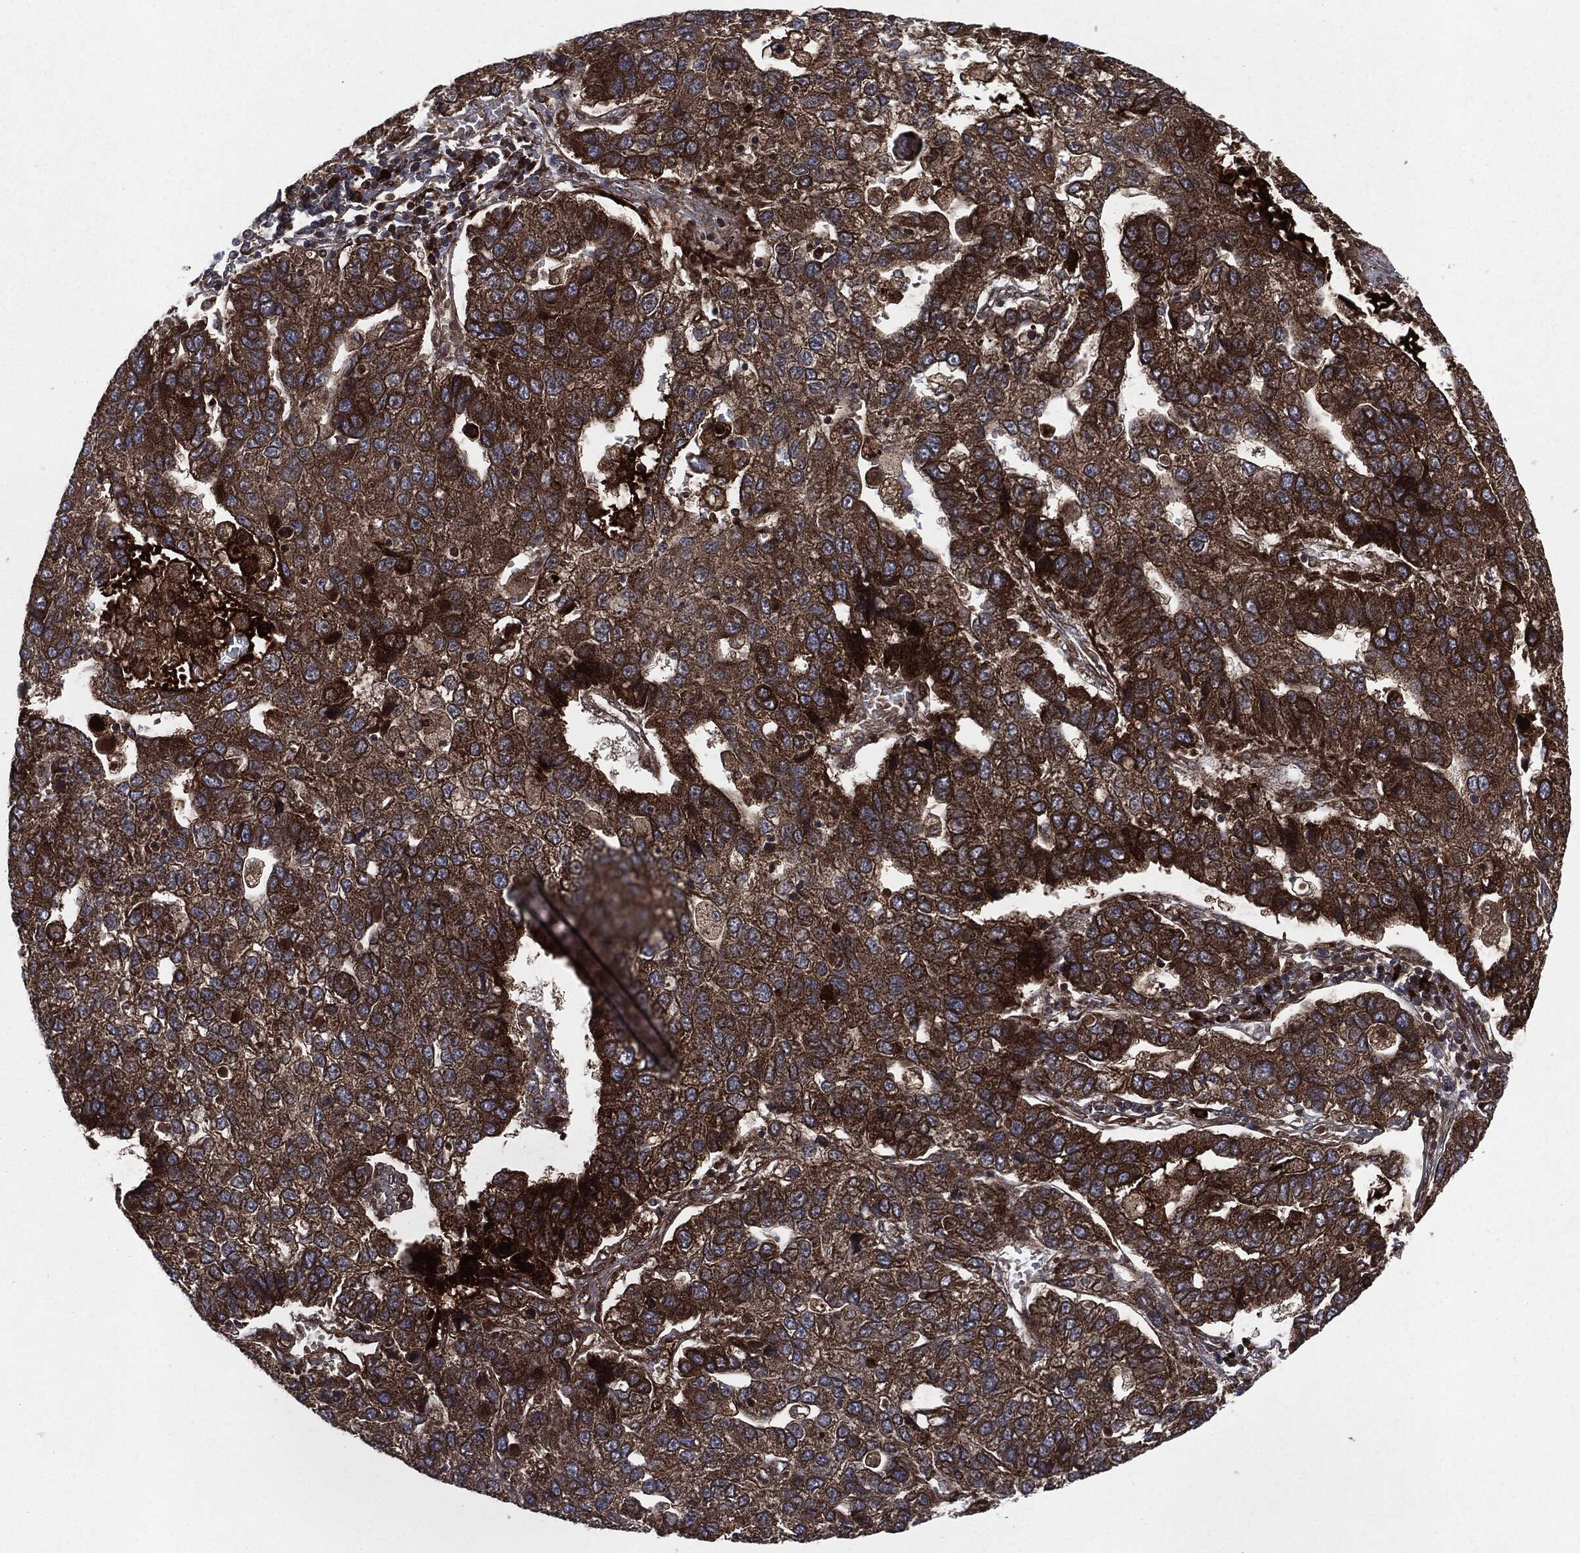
{"staining": {"intensity": "strong", "quantity": "25%-75%", "location": "cytoplasmic/membranous"}, "tissue": "pancreatic cancer", "cell_type": "Tumor cells", "image_type": "cancer", "snomed": [{"axis": "morphology", "description": "Adenocarcinoma, NOS"}, {"axis": "topography", "description": "Pancreas"}], "caption": "This histopathology image exhibits pancreatic cancer (adenocarcinoma) stained with immunohistochemistry to label a protein in brown. The cytoplasmic/membranous of tumor cells show strong positivity for the protein. Nuclei are counter-stained blue.", "gene": "RAF1", "patient": {"sex": "female", "age": 61}}